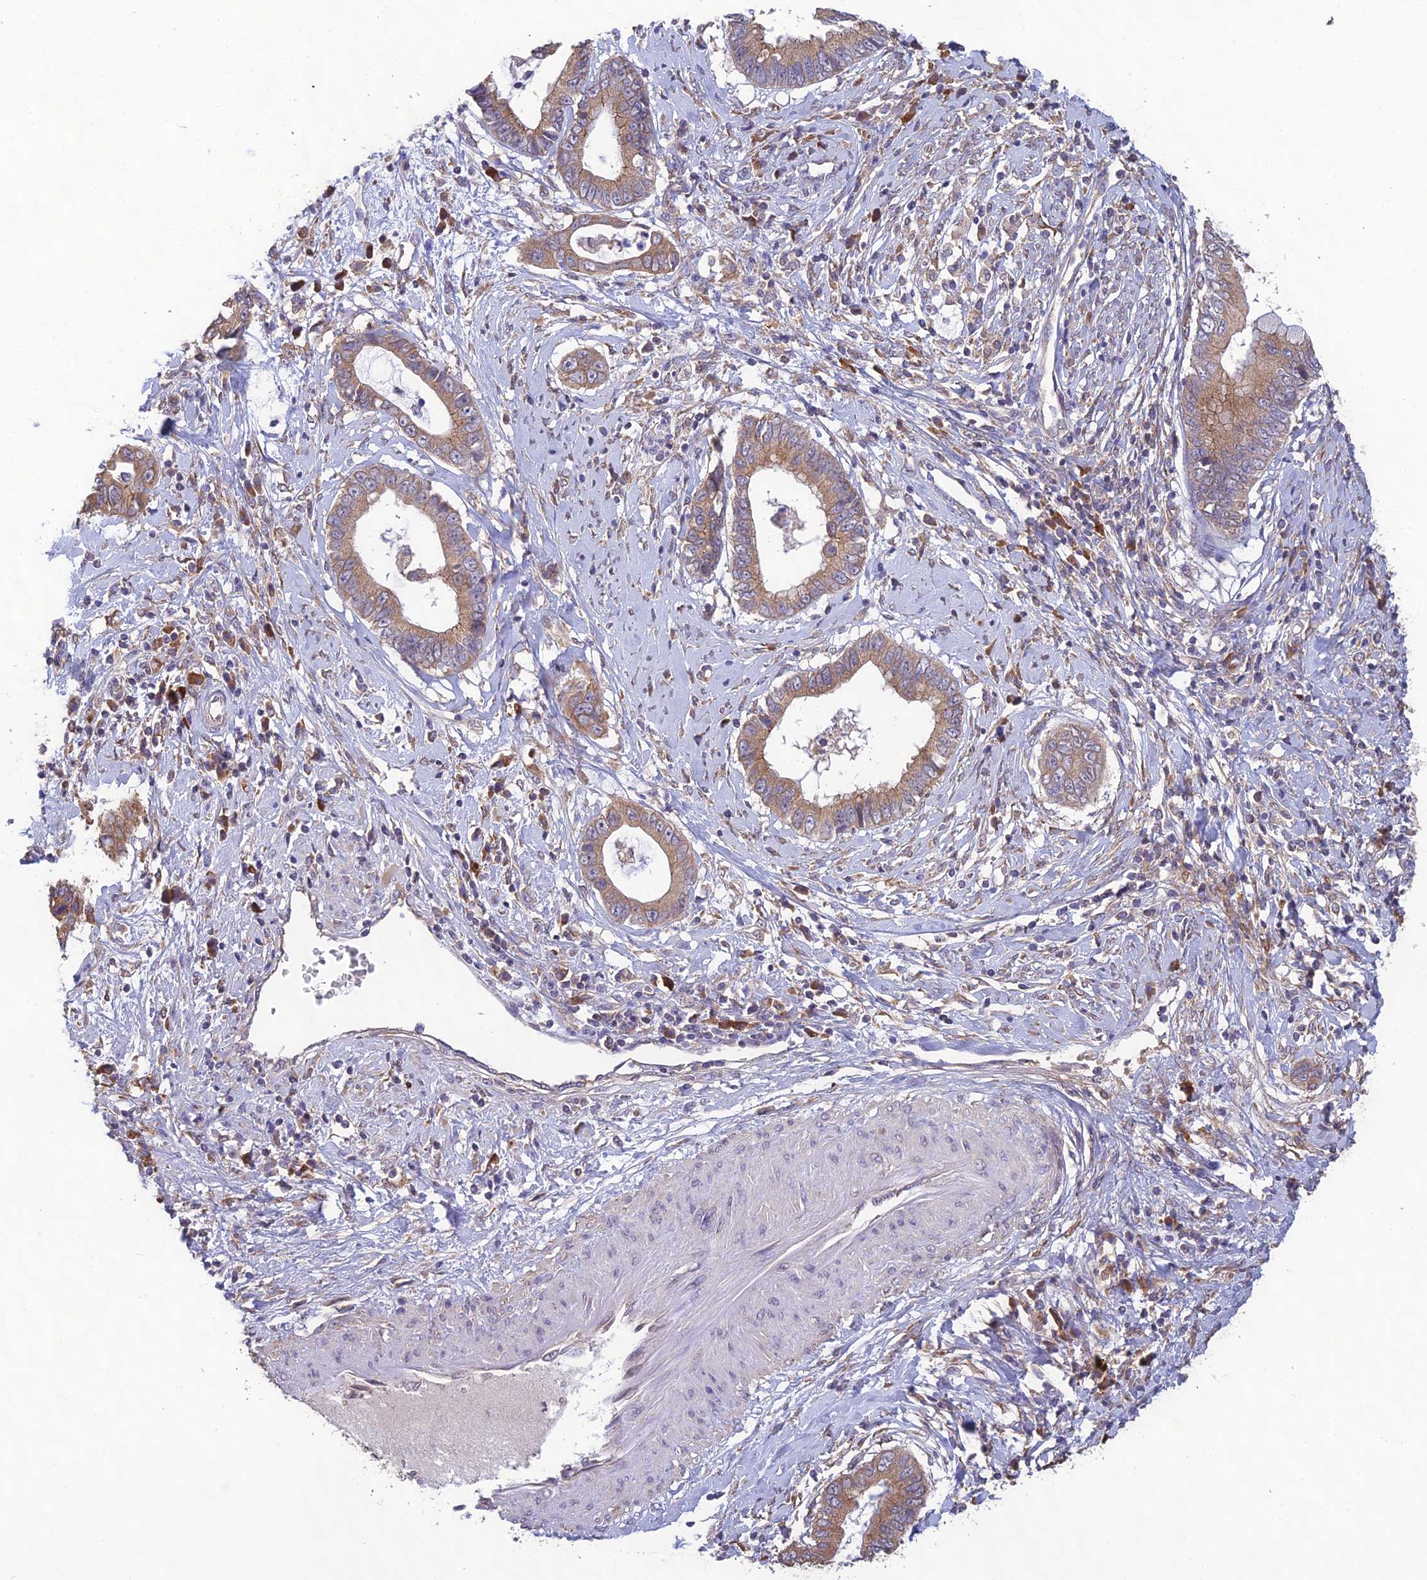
{"staining": {"intensity": "moderate", "quantity": ">75%", "location": "cytoplasmic/membranous"}, "tissue": "cervical cancer", "cell_type": "Tumor cells", "image_type": "cancer", "snomed": [{"axis": "morphology", "description": "Adenocarcinoma, NOS"}, {"axis": "topography", "description": "Cervix"}], "caption": "Brown immunohistochemical staining in cervical cancer (adenocarcinoma) reveals moderate cytoplasmic/membranous expression in approximately >75% of tumor cells. Nuclei are stained in blue.", "gene": "MRNIP", "patient": {"sex": "female", "age": 44}}